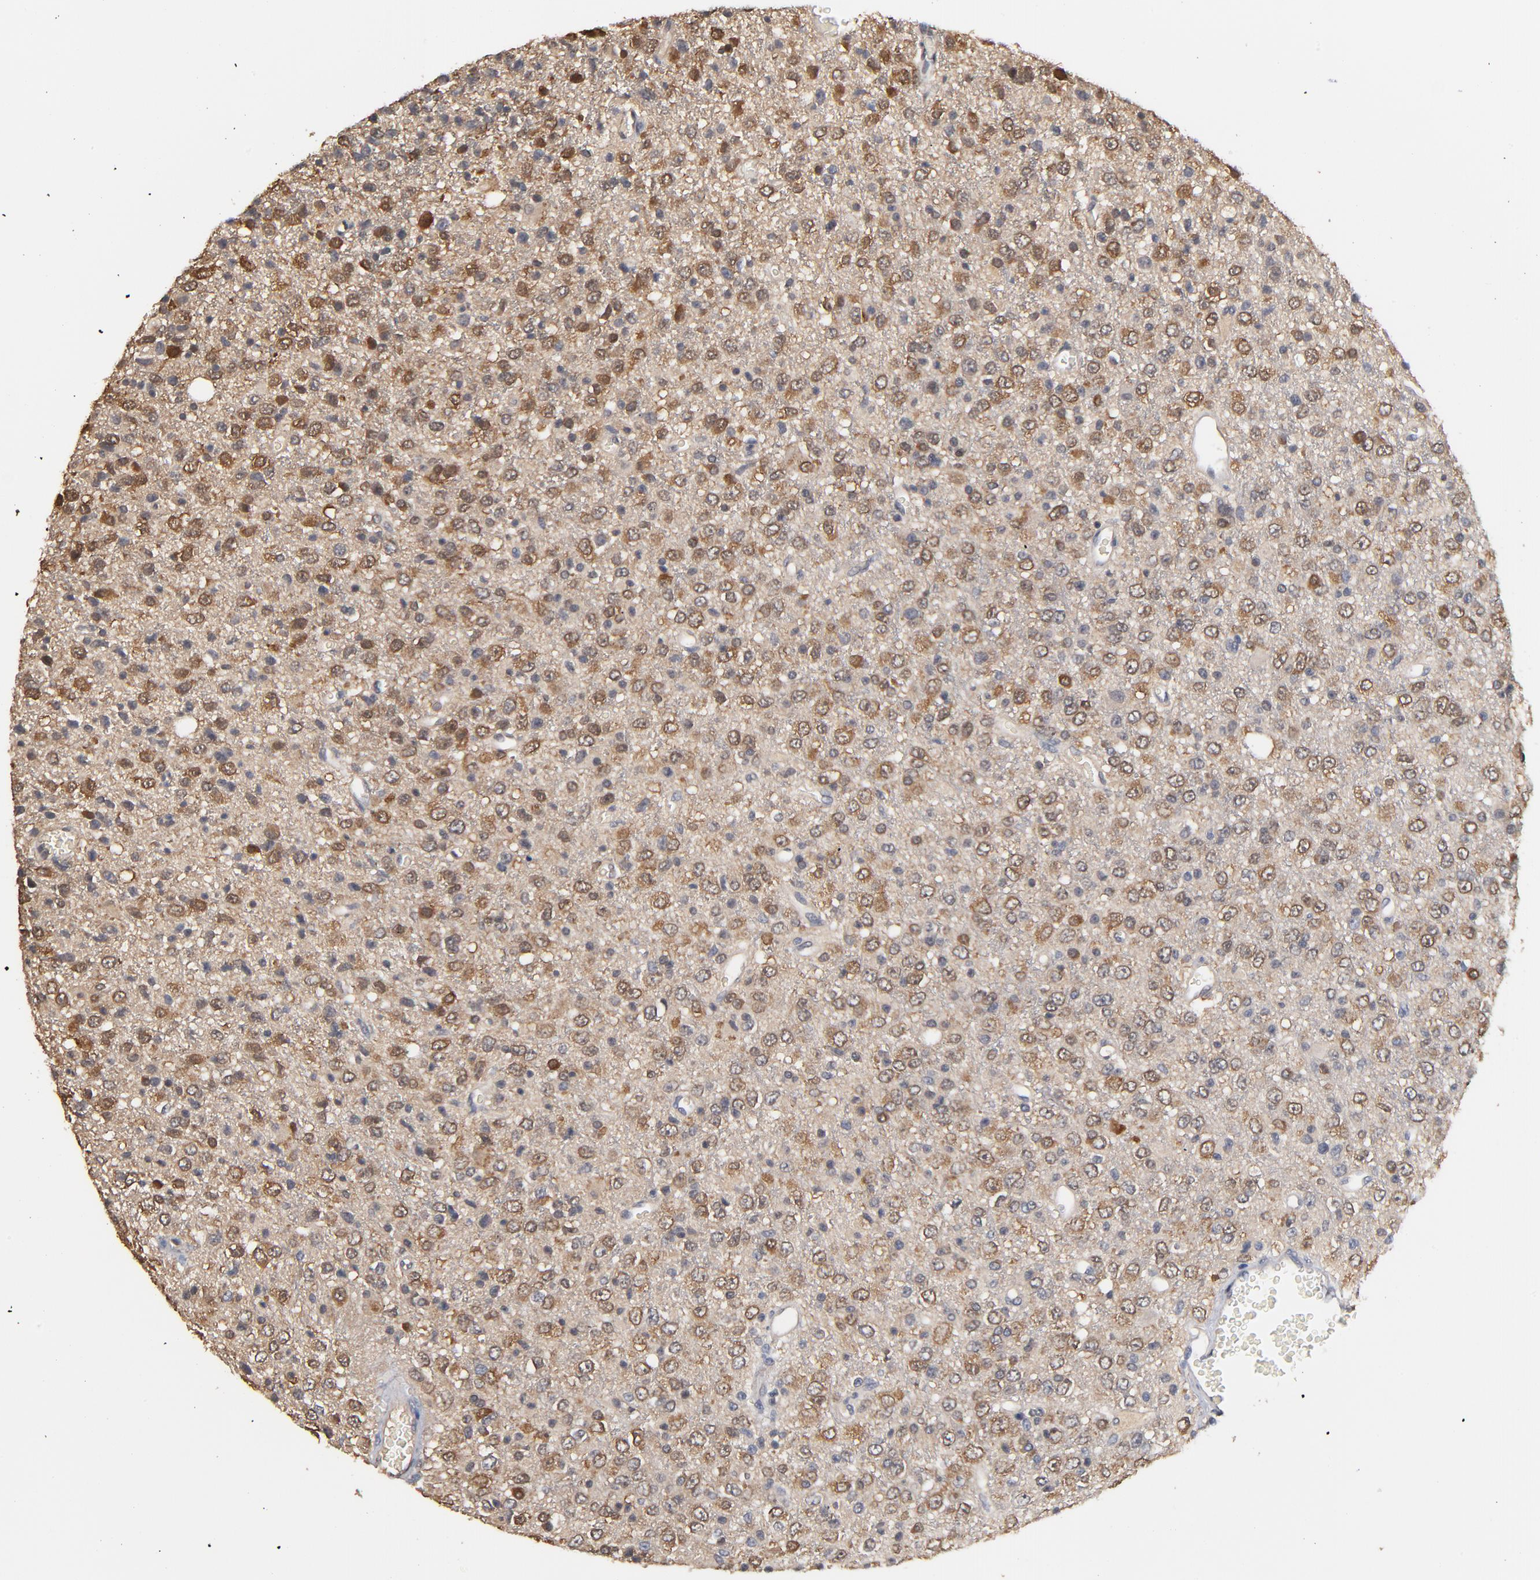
{"staining": {"intensity": "moderate", "quantity": ">75%", "location": "cytoplasmic/membranous"}, "tissue": "glioma", "cell_type": "Tumor cells", "image_type": "cancer", "snomed": [{"axis": "morphology", "description": "Glioma, malignant, High grade"}, {"axis": "topography", "description": "pancreas cauda"}], "caption": "The immunohistochemical stain shows moderate cytoplasmic/membranous positivity in tumor cells of glioma tissue.", "gene": "MIF", "patient": {"sex": "male", "age": 60}}